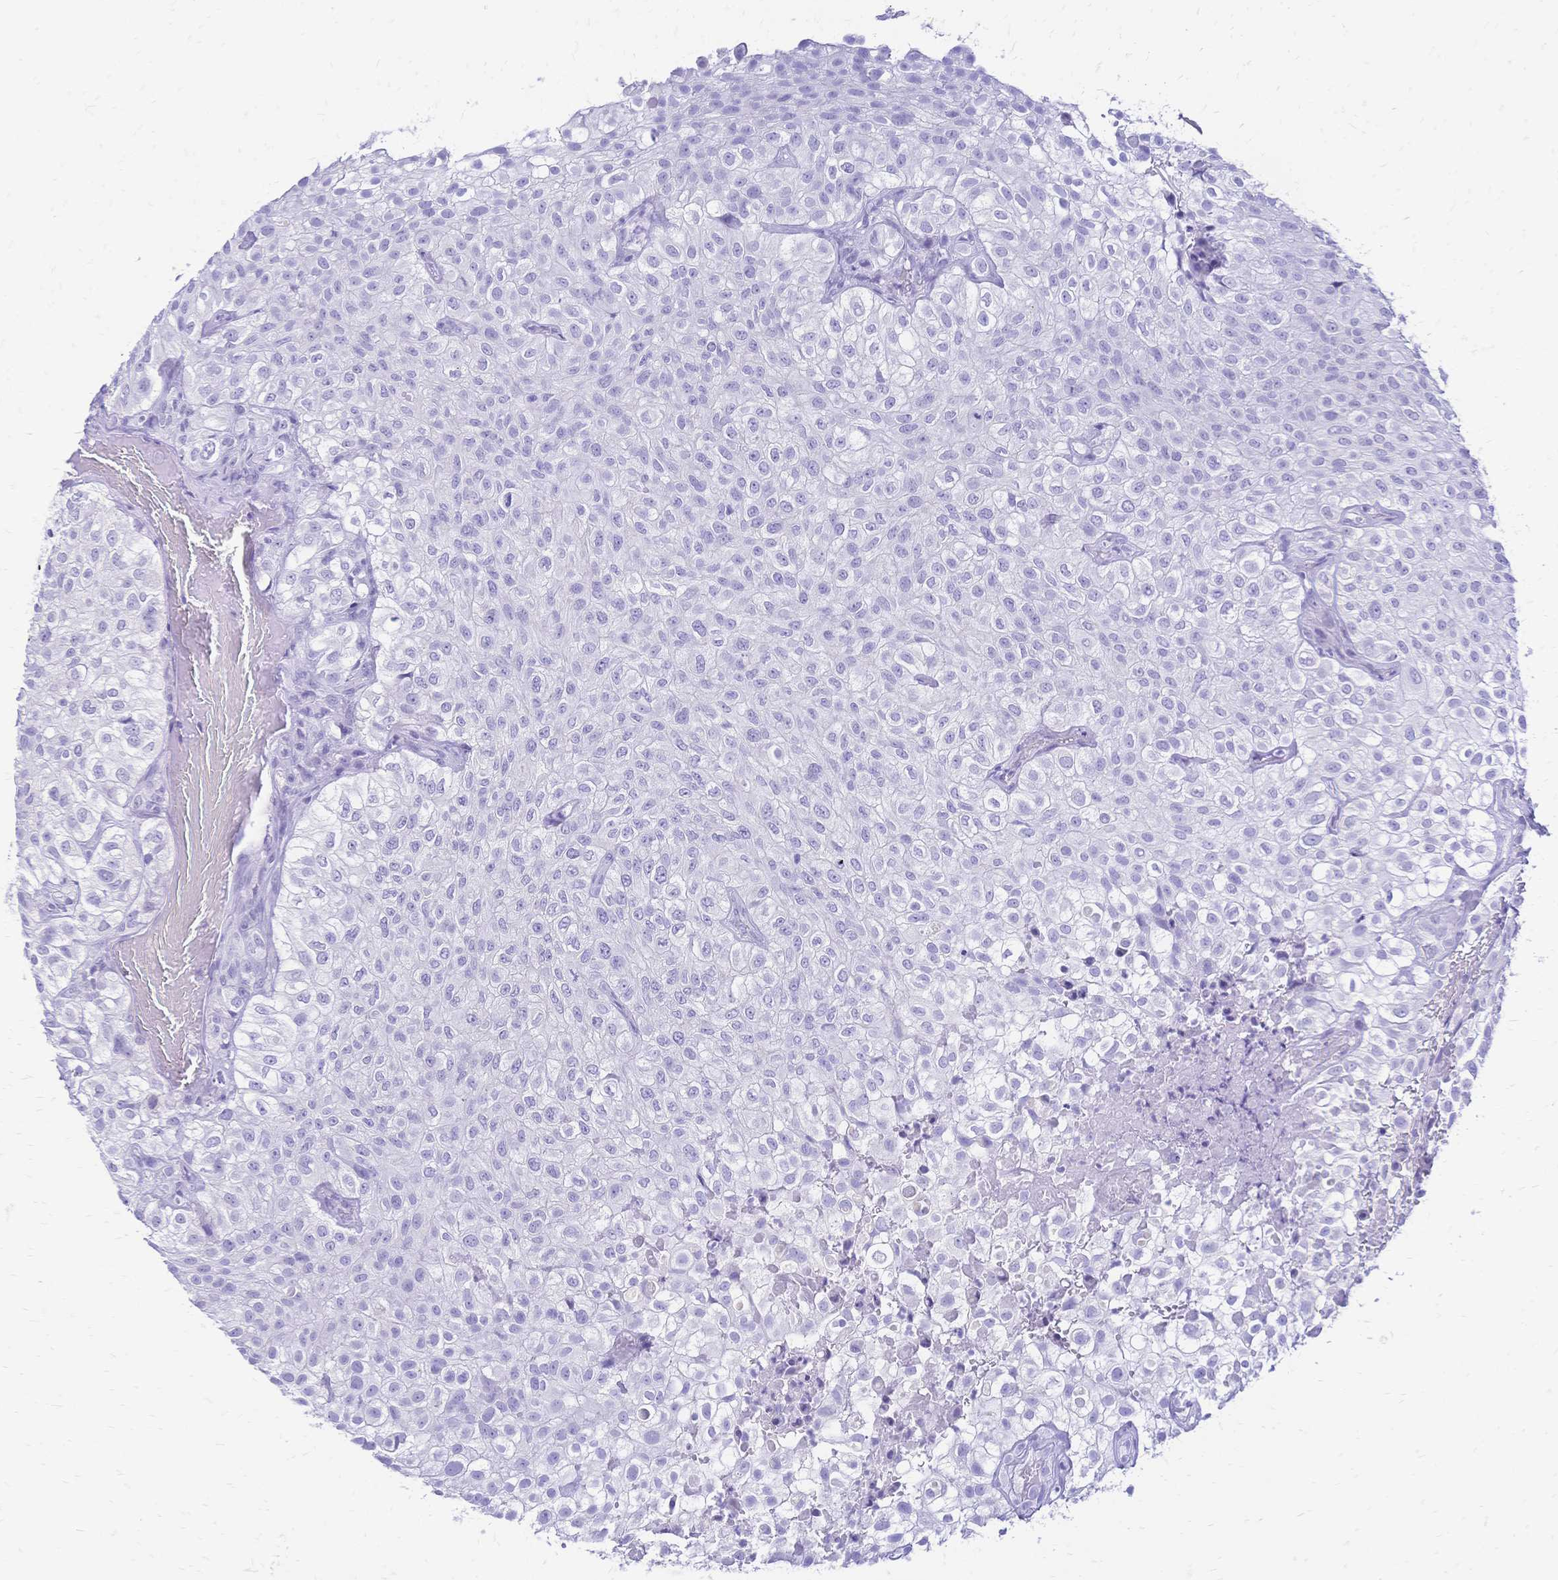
{"staining": {"intensity": "negative", "quantity": "none", "location": "none"}, "tissue": "urothelial cancer", "cell_type": "Tumor cells", "image_type": "cancer", "snomed": [{"axis": "morphology", "description": "Urothelial carcinoma, High grade"}, {"axis": "topography", "description": "Urinary bladder"}], "caption": "An image of urothelial cancer stained for a protein demonstrates no brown staining in tumor cells. (Immunohistochemistry, brightfield microscopy, high magnification).", "gene": "FA2H", "patient": {"sex": "male", "age": 56}}